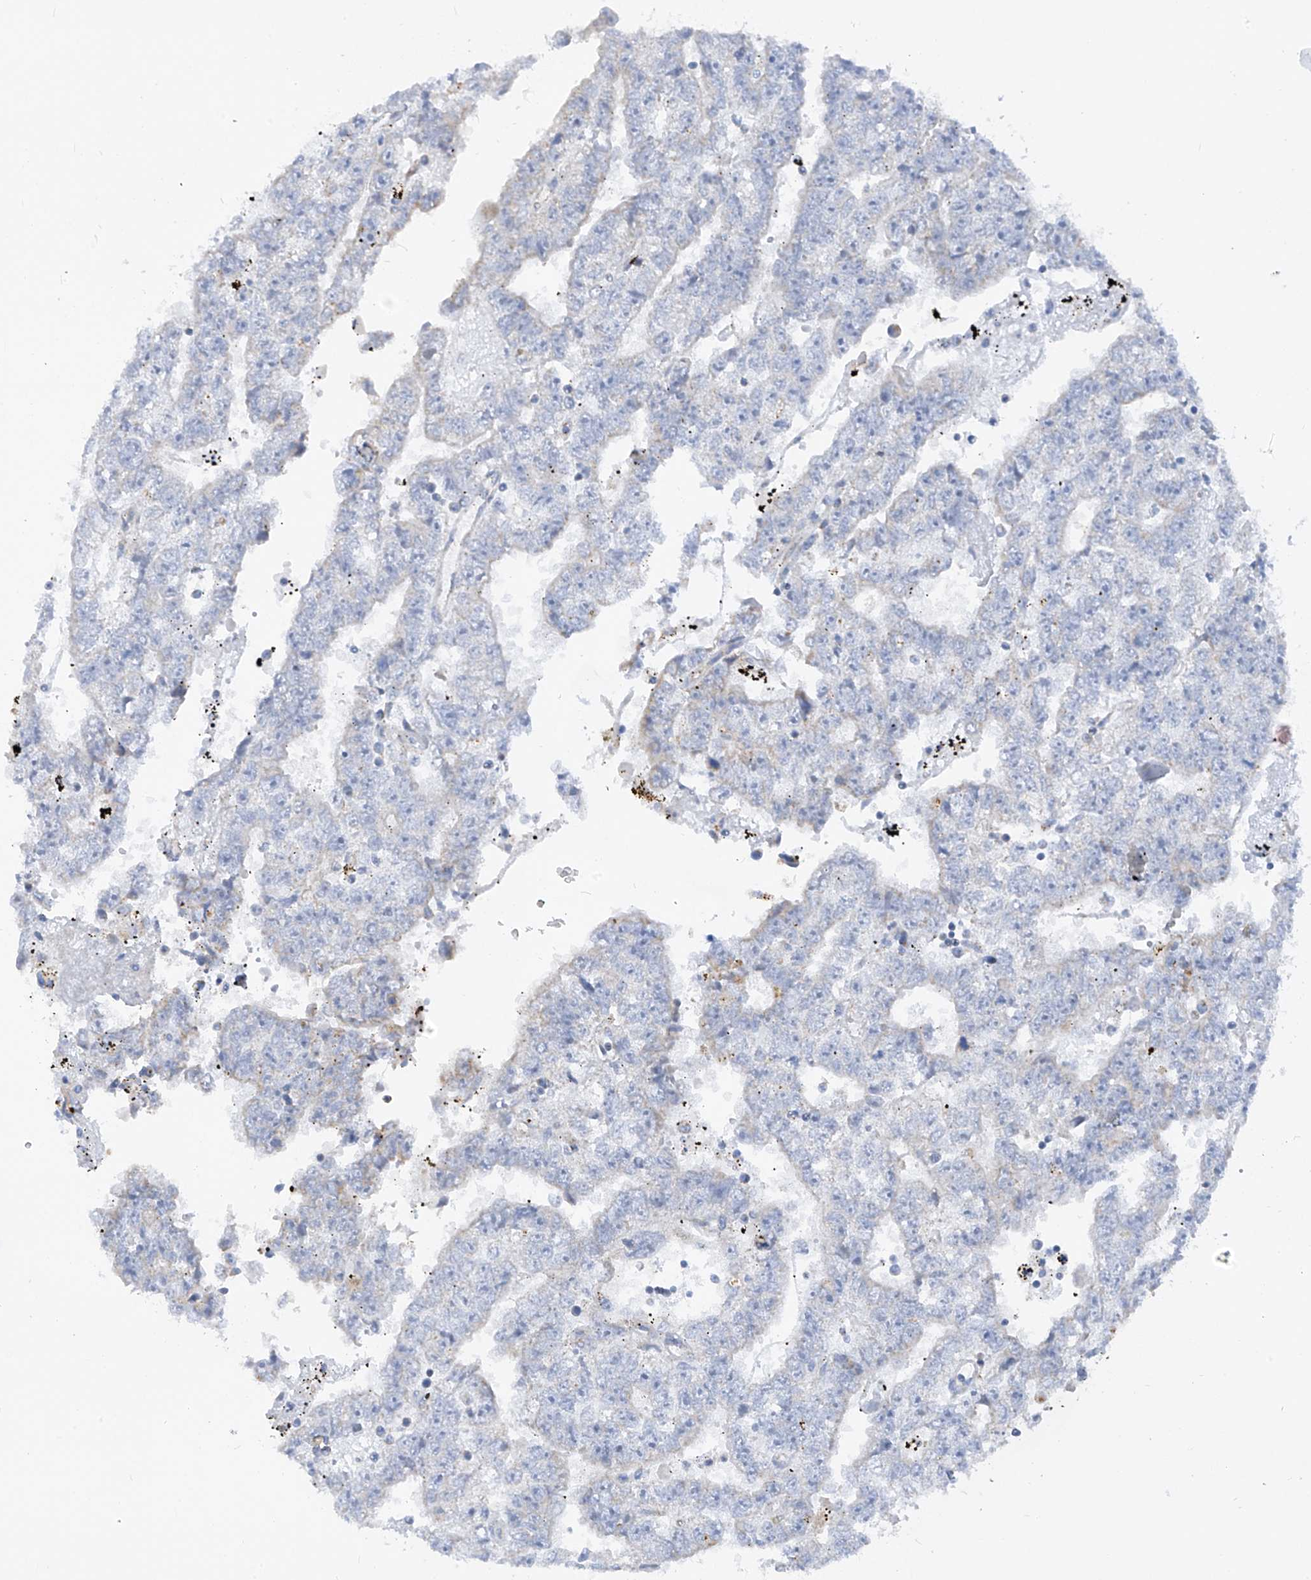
{"staining": {"intensity": "negative", "quantity": "none", "location": "none"}, "tissue": "testis cancer", "cell_type": "Tumor cells", "image_type": "cancer", "snomed": [{"axis": "morphology", "description": "Carcinoma, Embryonal, NOS"}, {"axis": "topography", "description": "Testis"}], "caption": "The image displays no significant positivity in tumor cells of testis cancer.", "gene": "ZNF404", "patient": {"sex": "male", "age": 25}}